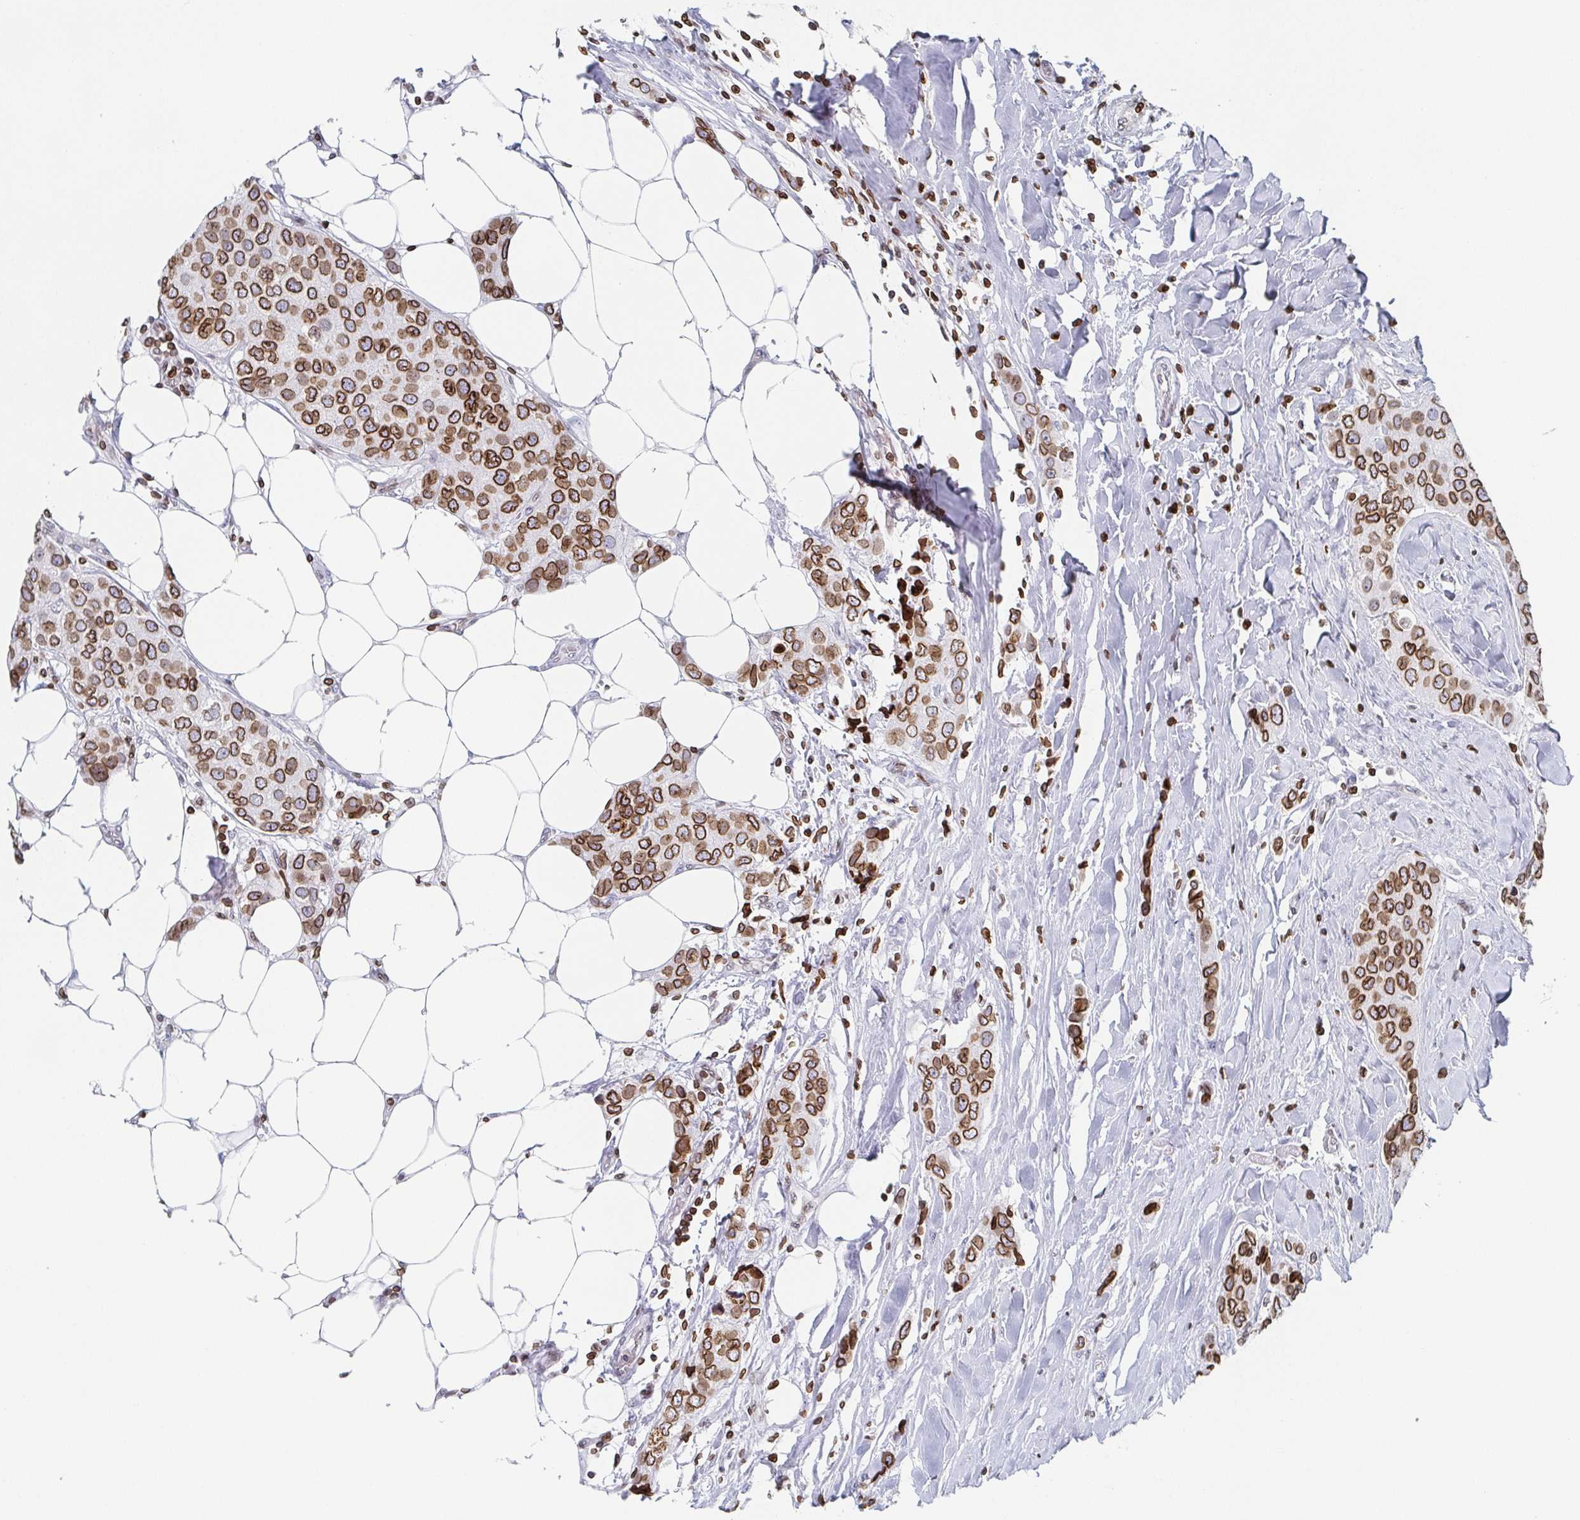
{"staining": {"intensity": "strong", "quantity": ">75%", "location": "cytoplasmic/membranous,nuclear"}, "tissue": "breast cancer", "cell_type": "Tumor cells", "image_type": "cancer", "snomed": [{"axis": "morphology", "description": "Duct carcinoma"}, {"axis": "topography", "description": "Breast"}], "caption": "Immunohistochemical staining of human breast cancer (infiltrating ductal carcinoma) demonstrates strong cytoplasmic/membranous and nuclear protein expression in about >75% of tumor cells. Immunohistochemistry stains the protein in brown and the nuclei are stained blue.", "gene": "BTBD7", "patient": {"sex": "female", "age": 80}}